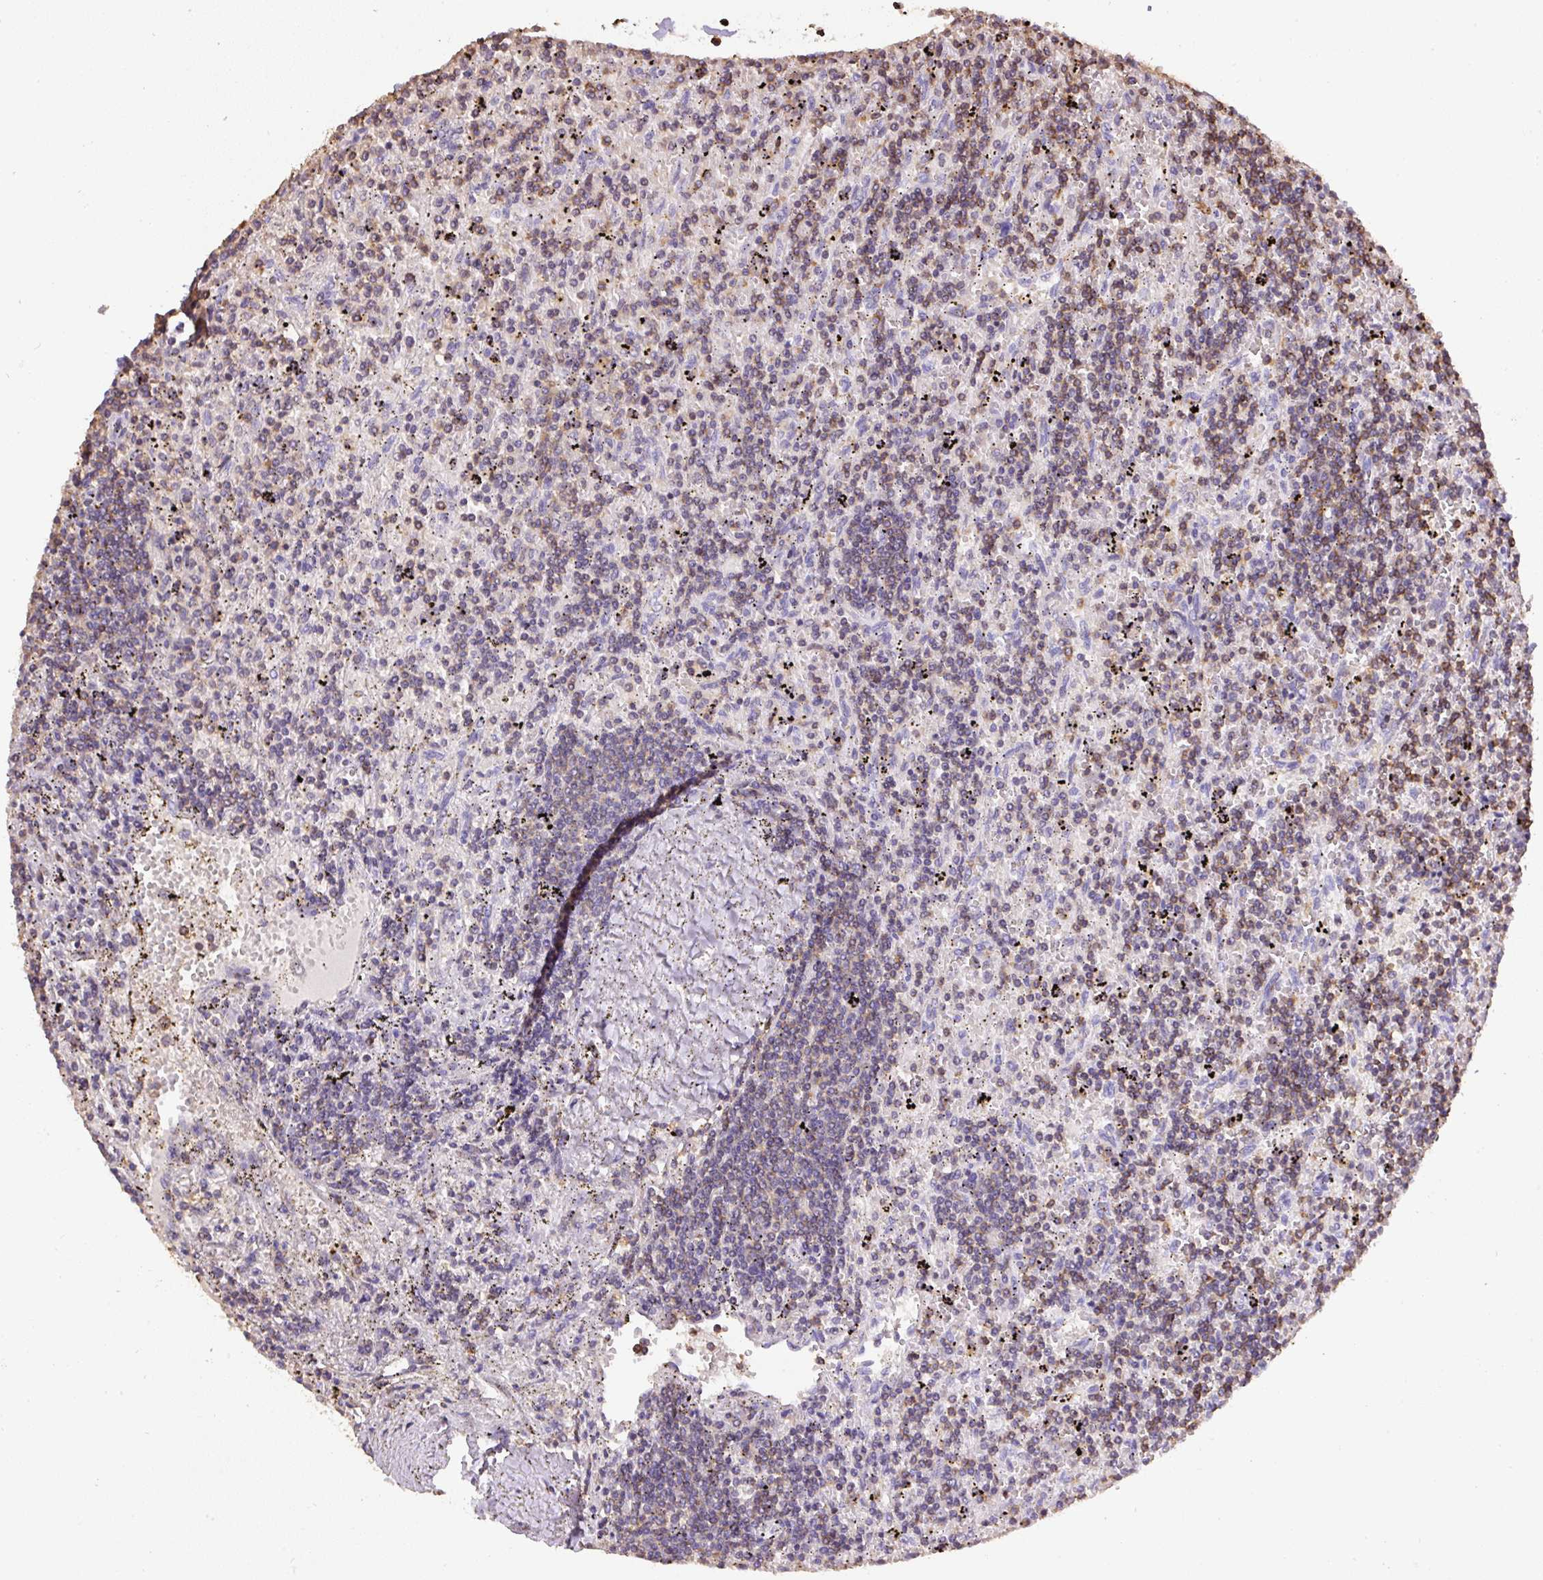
{"staining": {"intensity": "moderate", "quantity": "<25%", "location": "cytoplasmic/membranous"}, "tissue": "lymphoma", "cell_type": "Tumor cells", "image_type": "cancer", "snomed": [{"axis": "morphology", "description": "Malignant lymphoma, non-Hodgkin's type, Low grade"}, {"axis": "topography", "description": "Spleen"}], "caption": "Human lymphoma stained for a protein (brown) exhibits moderate cytoplasmic/membranous positive staining in approximately <25% of tumor cells.", "gene": "FAM228B", "patient": {"sex": "male", "age": 76}}